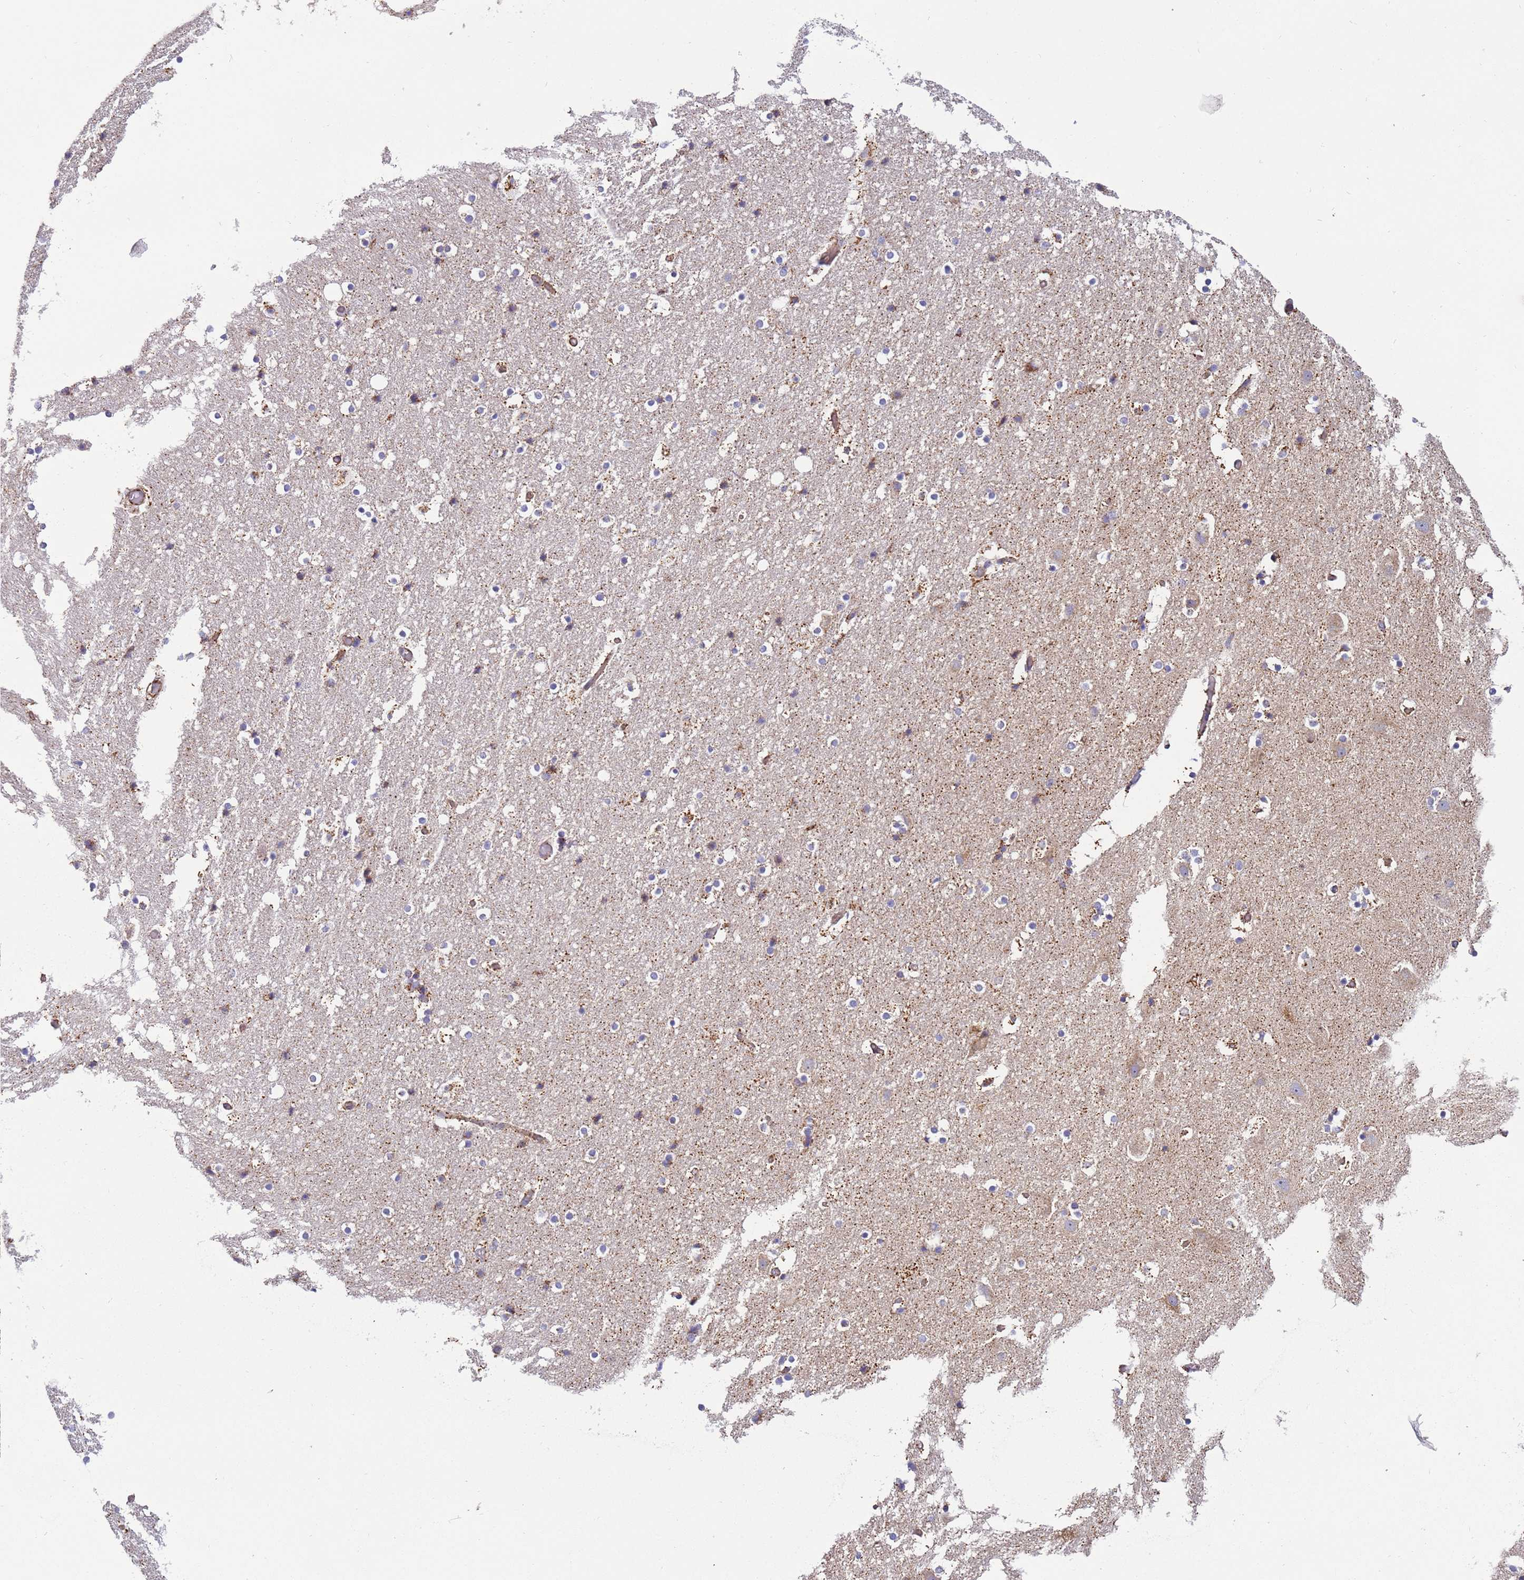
{"staining": {"intensity": "weak", "quantity": "<25%", "location": "cytoplasmic/membranous"}, "tissue": "hippocampus", "cell_type": "Glial cells", "image_type": "normal", "snomed": [{"axis": "morphology", "description": "Normal tissue, NOS"}, {"axis": "topography", "description": "Hippocampus"}], "caption": "A high-resolution image shows immunohistochemistry (IHC) staining of benign hippocampus, which reveals no significant positivity in glial cells.", "gene": "MRPL20", "patient": {"sex": "female", "age": 52}}